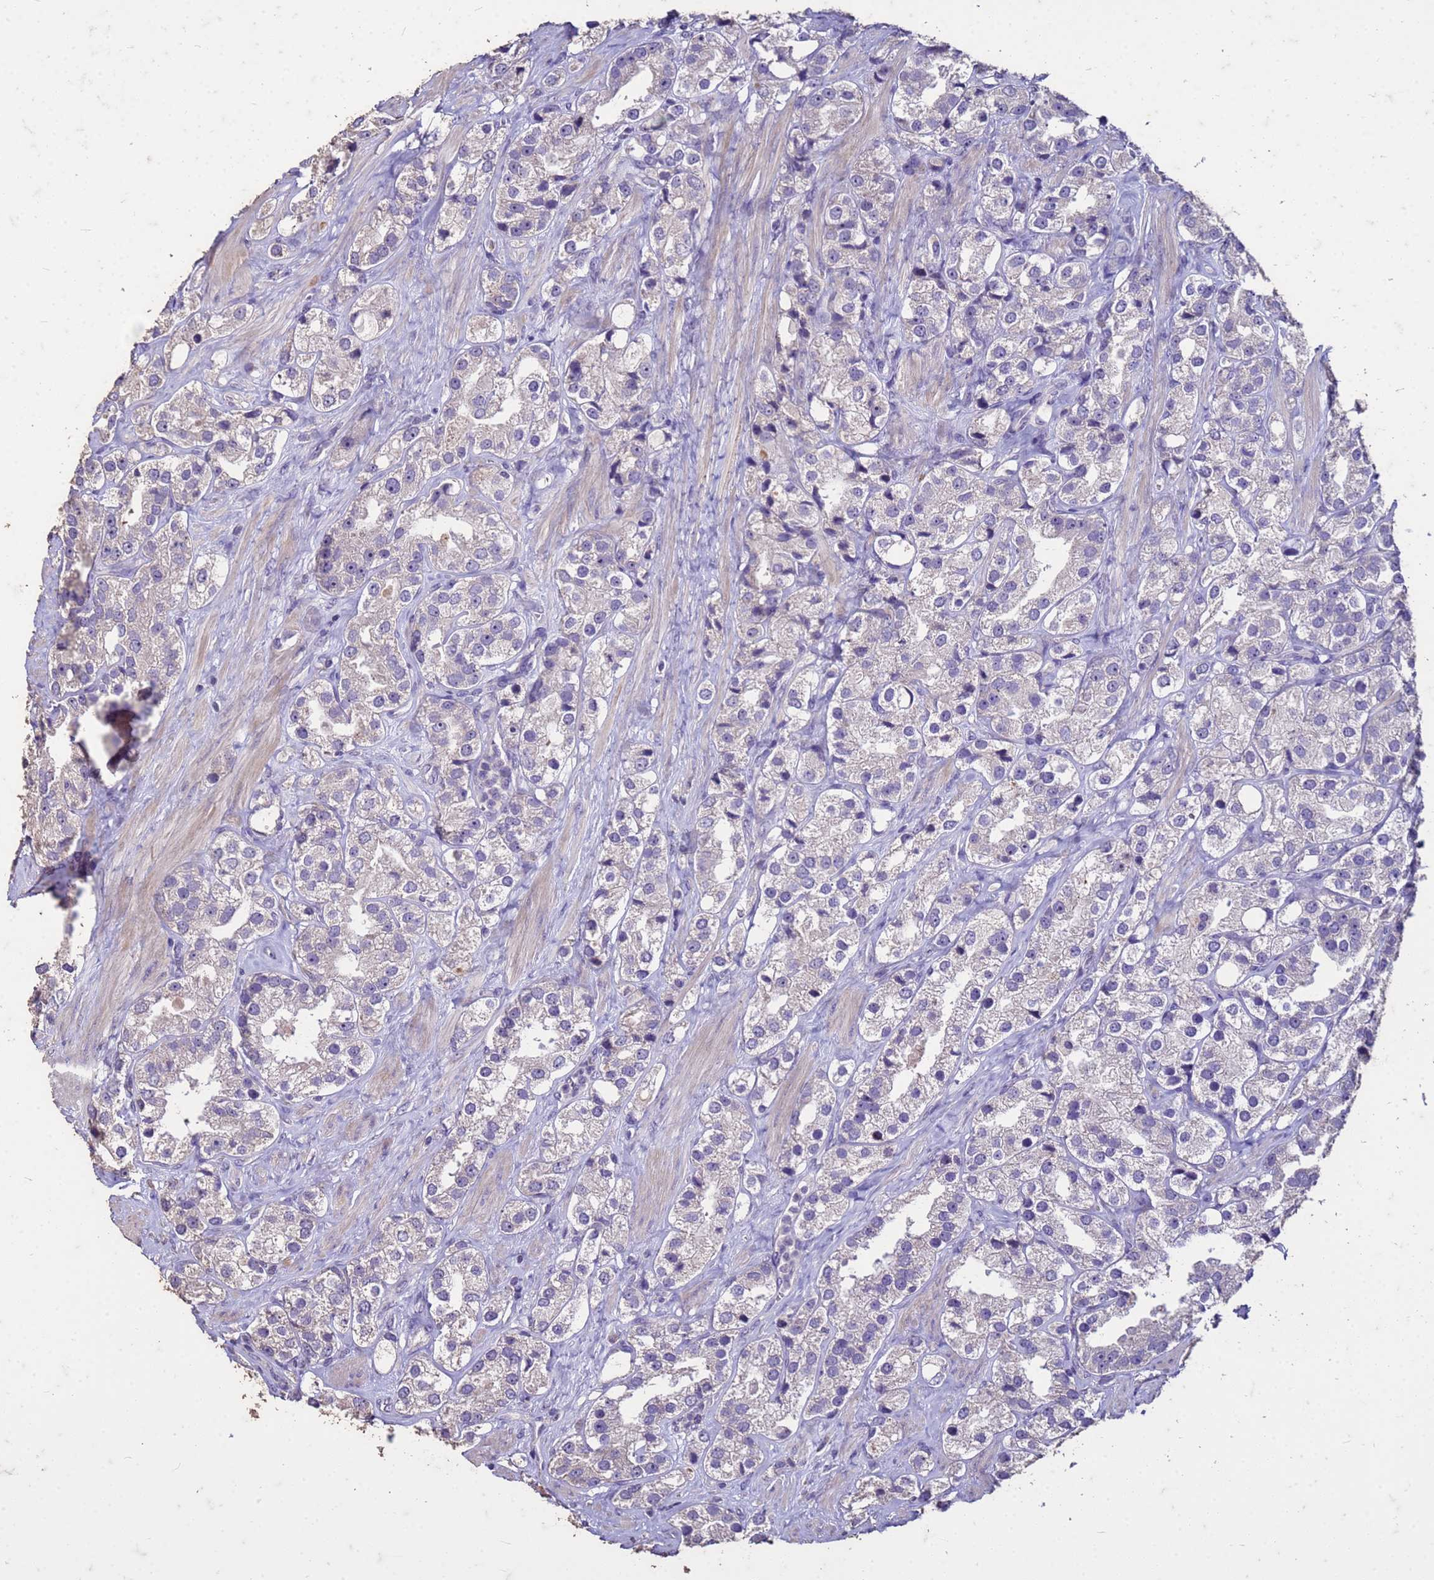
{"staining": {"intensity": "negative", "quantity": "none", "location": "none"}, "tissue": "prostate cancer", "cell_type": "Tumor cells", "image_type": "cancer", "snomed": [{"axis": "morphology", "description": "Adenocarcinoma, NOS"}, {"axis": "topography", "description": "Prostate"}], "caption": "DAB (3,3'-diaminobenzidine) immunohistochemical staining of prostate cancer demonstrates no significant positivity in tumor cells.", "gene": "FAM184B", "patient": {"sex": "male", "age": 79}}